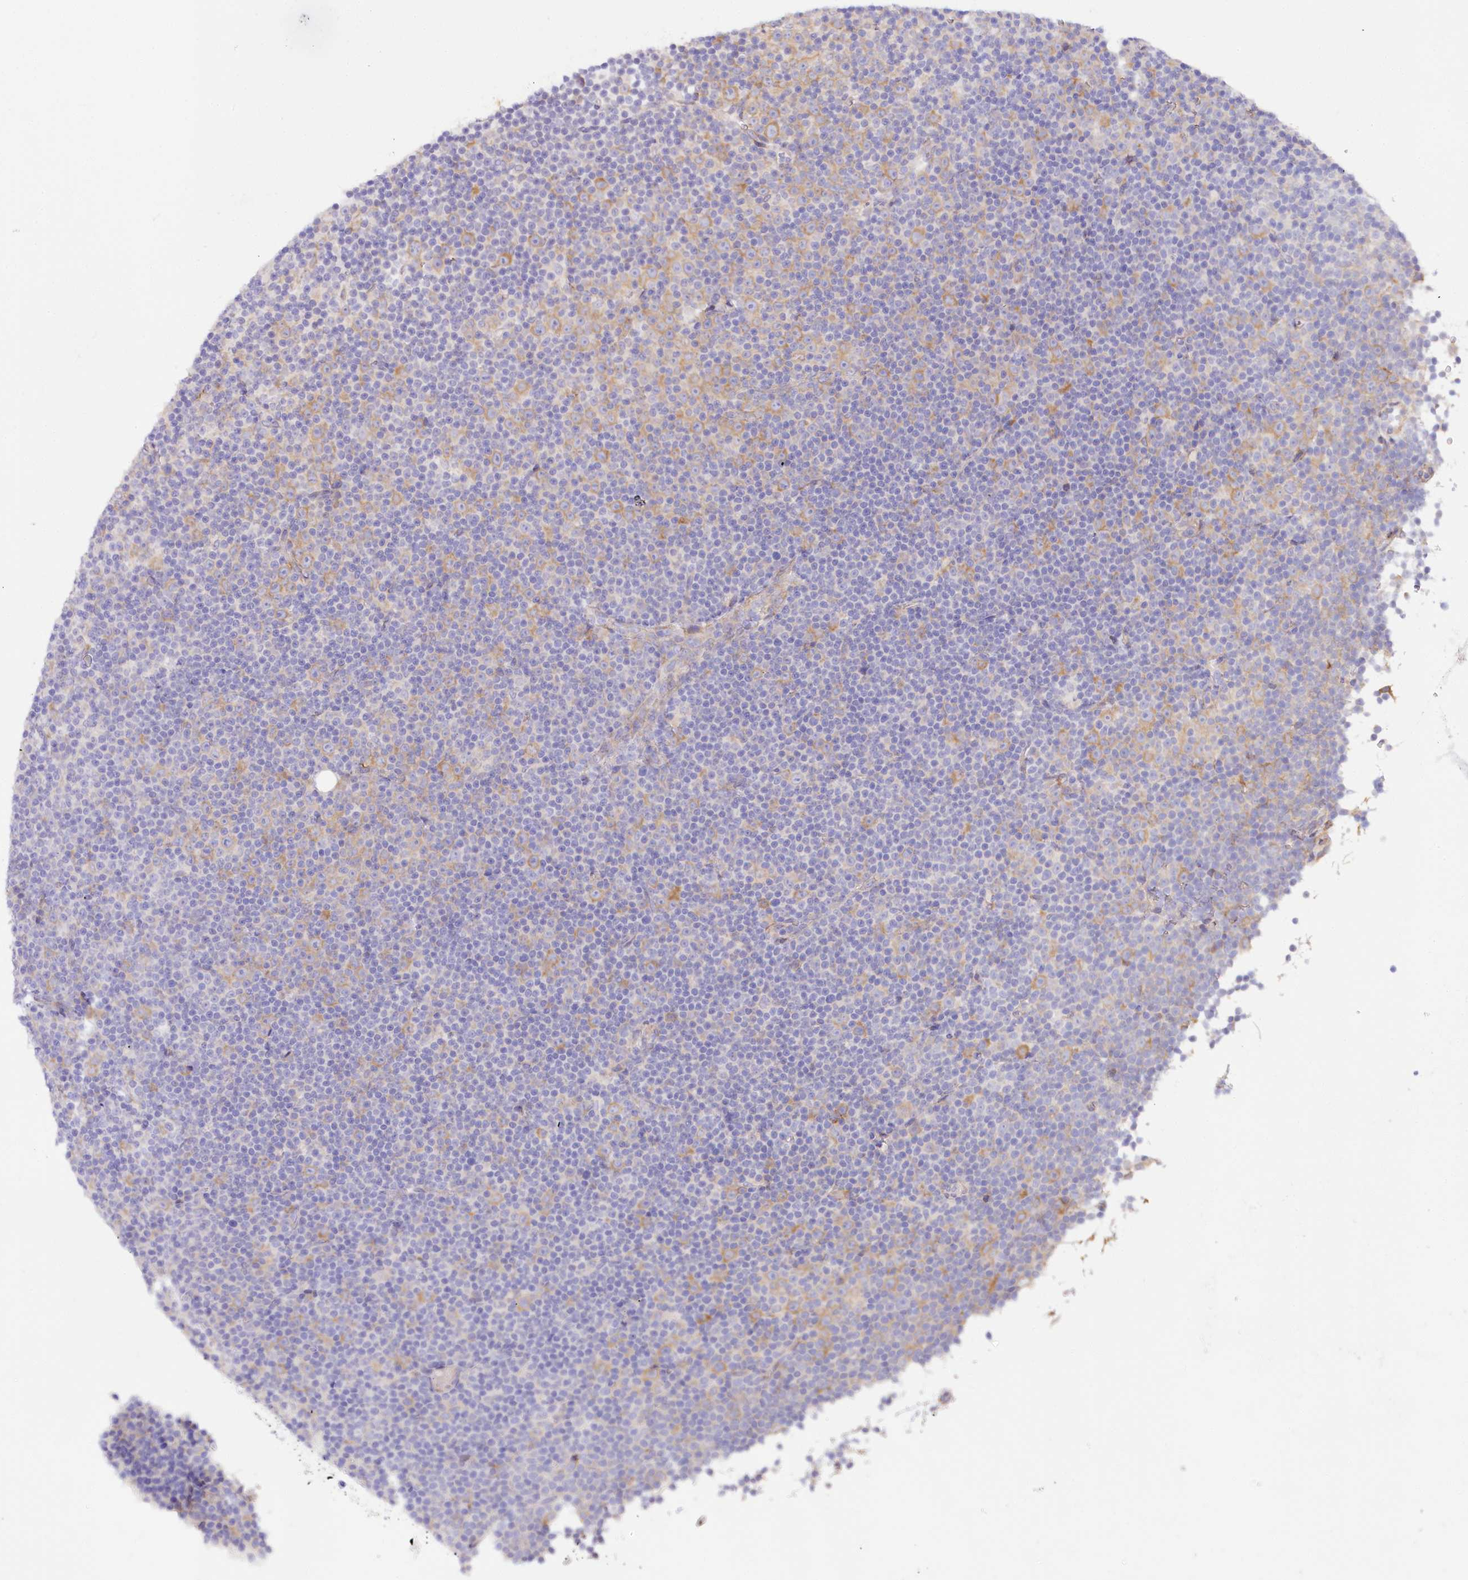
{"staining": {"intensity": "moderate", "quantity": "<25%", "location": "cytoplasmic/membranous"}, "tissue": "lymphoma", "cell_type": "Tumor cells", "image_type": "cancer", "snomed": [{"axis": "morphology", "description": "Malignant lymphoma, non-Hodgkin's type, Low grade"}, {"axis": "topography", "description": "Lymph node"}], "caption": "This micrograph reveals lymphoma stained with IHC to label a protein in brown. The cytoplasmic/membranous of tumor cells show moderate positivity for the protein. Nuclei are counter-stained blue.", "gene": "CSN3", "patient": {"sex": "female", "age": 67}}